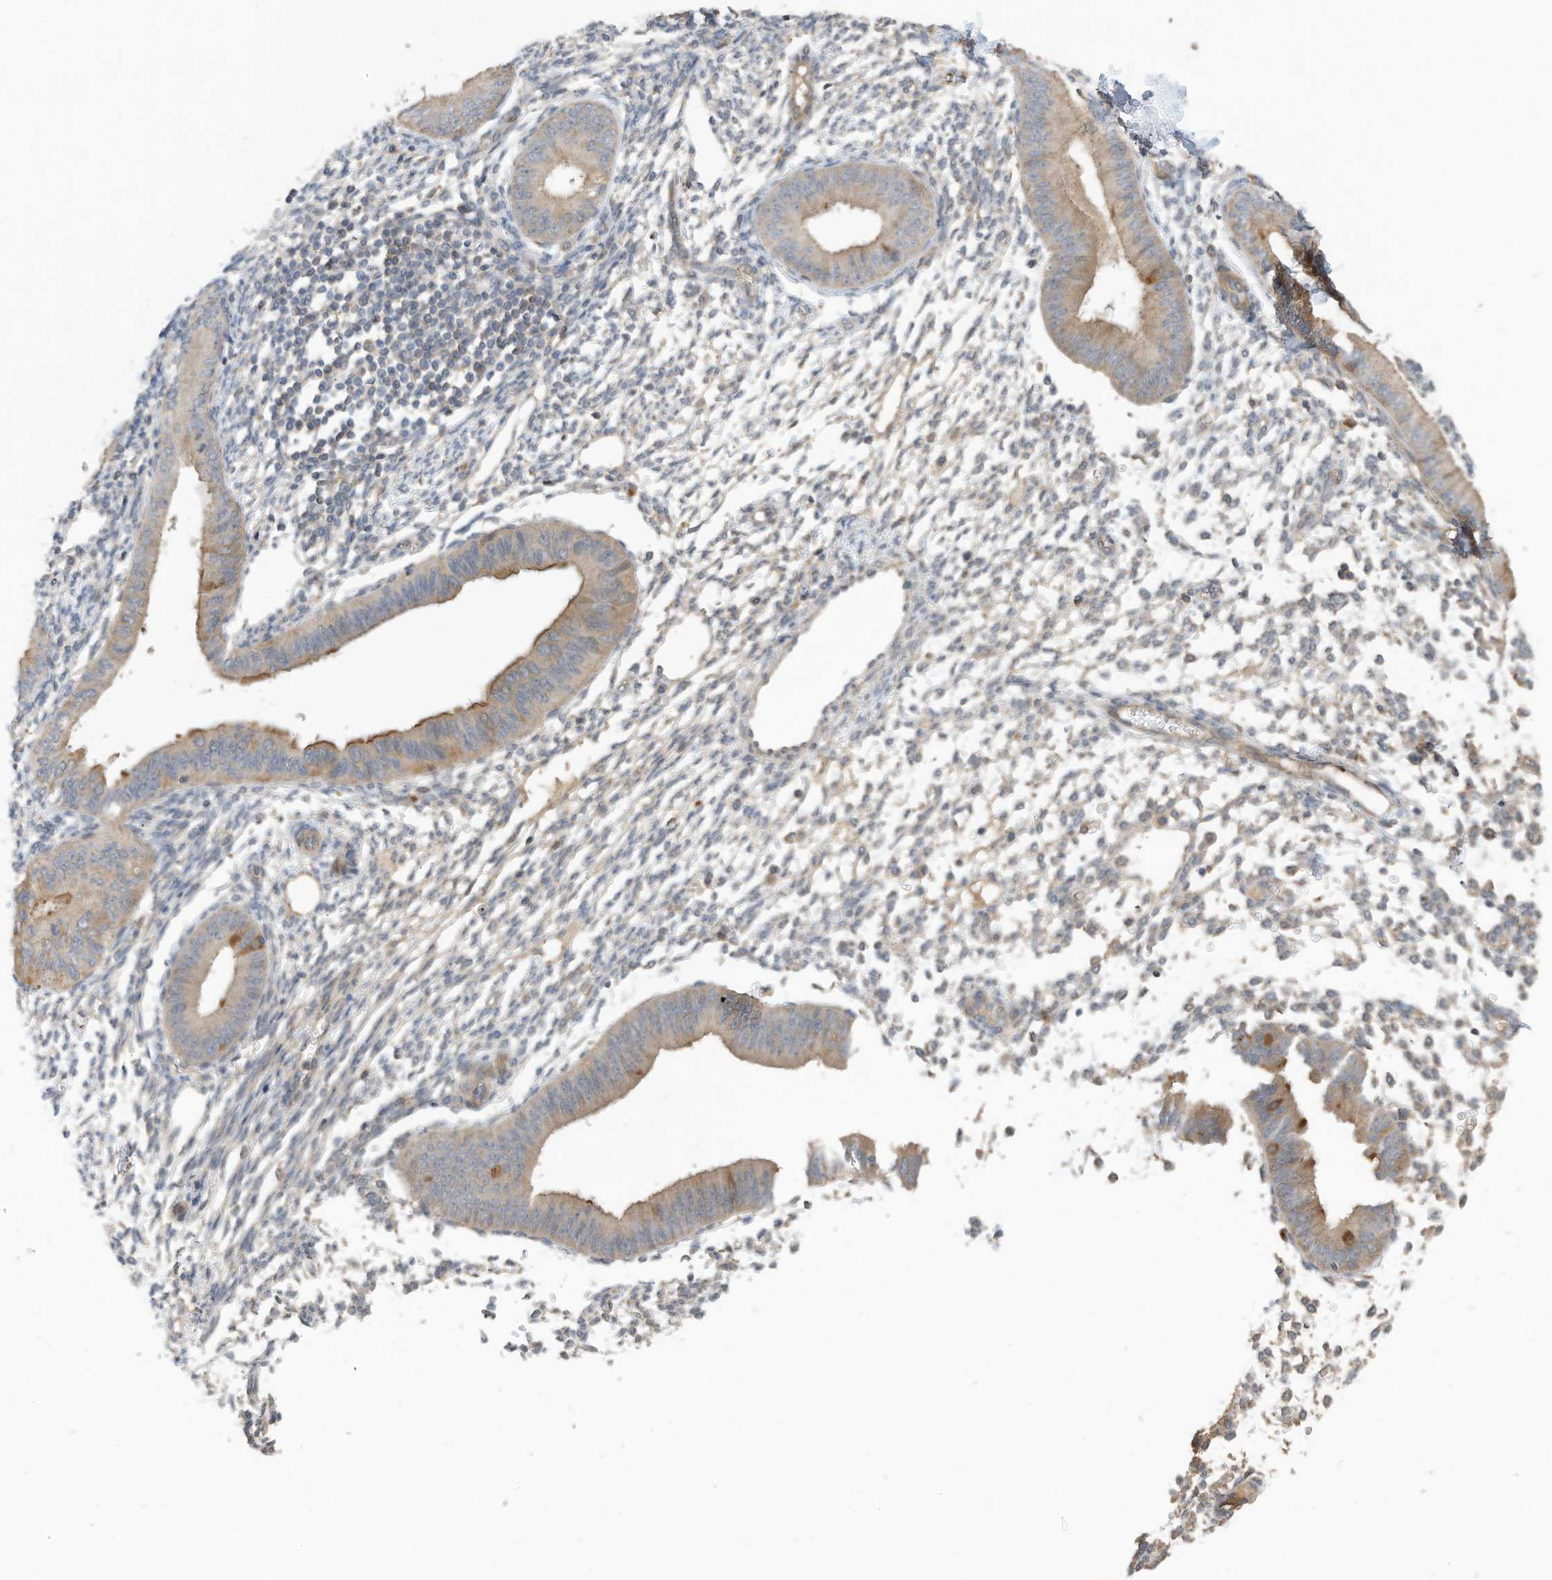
{"staining": {"intensity": "negative", "quantity": "none", "location": "none"}, "tissue": "endometrium", "cell_type": "Cells in endometrial stroma", "image_type": "normal", "snomed": [{"axis": "morphology", "description": "Normal tissue, NOS"}, {"axis": "topography", "description": "Uterus"}, {"axis": "topography", "description": "Endometrium"}], "caption": "DAB (3,3'-diaminobenzidine) immunohistochemical staining of normal endometrium displays no significant positivity in cells in endometrial stroma.", "gene": "REC8", "patient": {"sex": "female", "age": 48}}